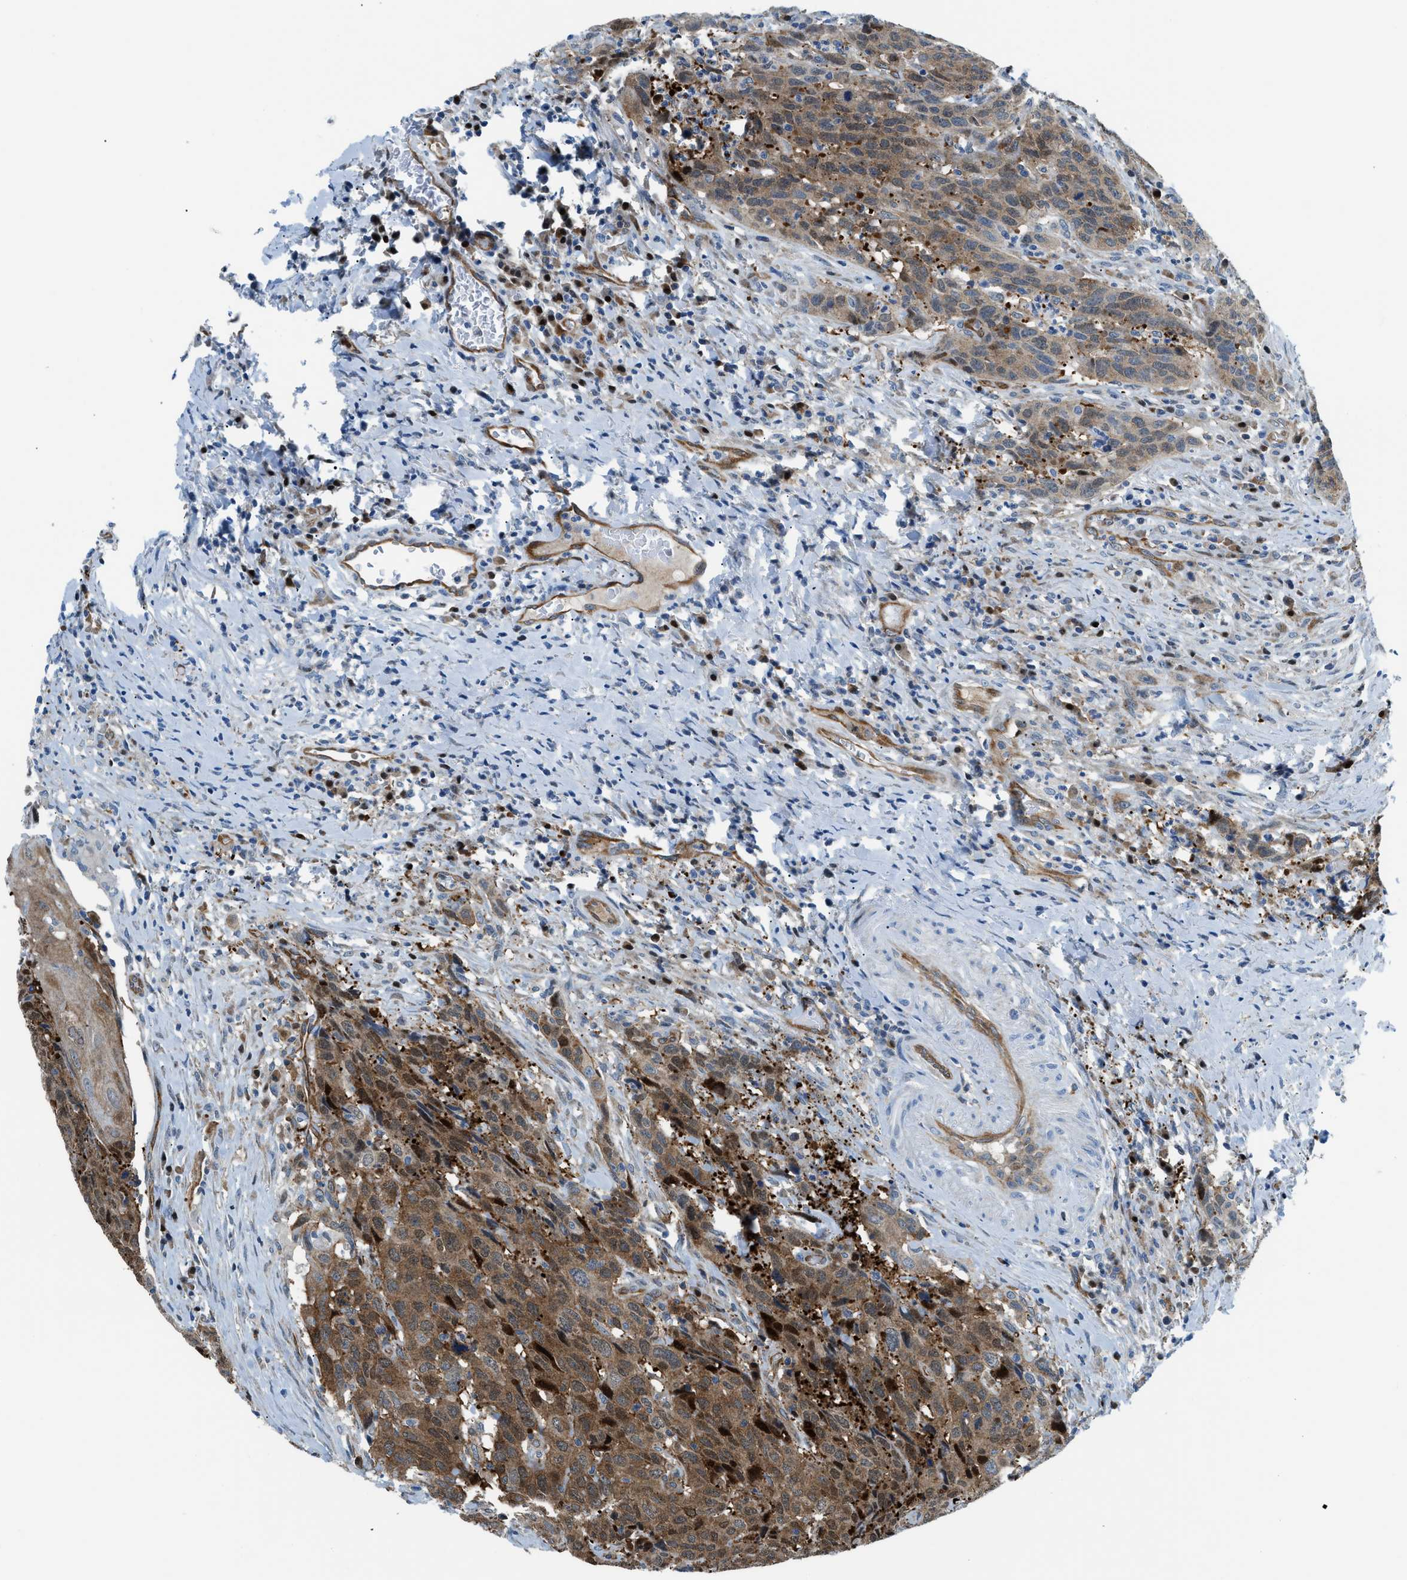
{"staining": {"intensity": "moderate", "quantity": ">75%", "location": "cytoplasmic/membranous"}, "tissue": "head and neck cancer", "cell_type": "Tumor cells", "image_type": "cancer", "snomed": [{"axis": "morphology", "description": "Squamous cell carcinoma, NOS"}, {"axis": "topography", "description": "Head-Neck"}], "caption": "Squamous cell carcinoma (head and neck) stained with IHC shows moderate cytoplasmic/membranous expression in approximately >75% of tumor cells.", "gene": "YWHAE", "patient": {"sex": "male", "age": 66}}